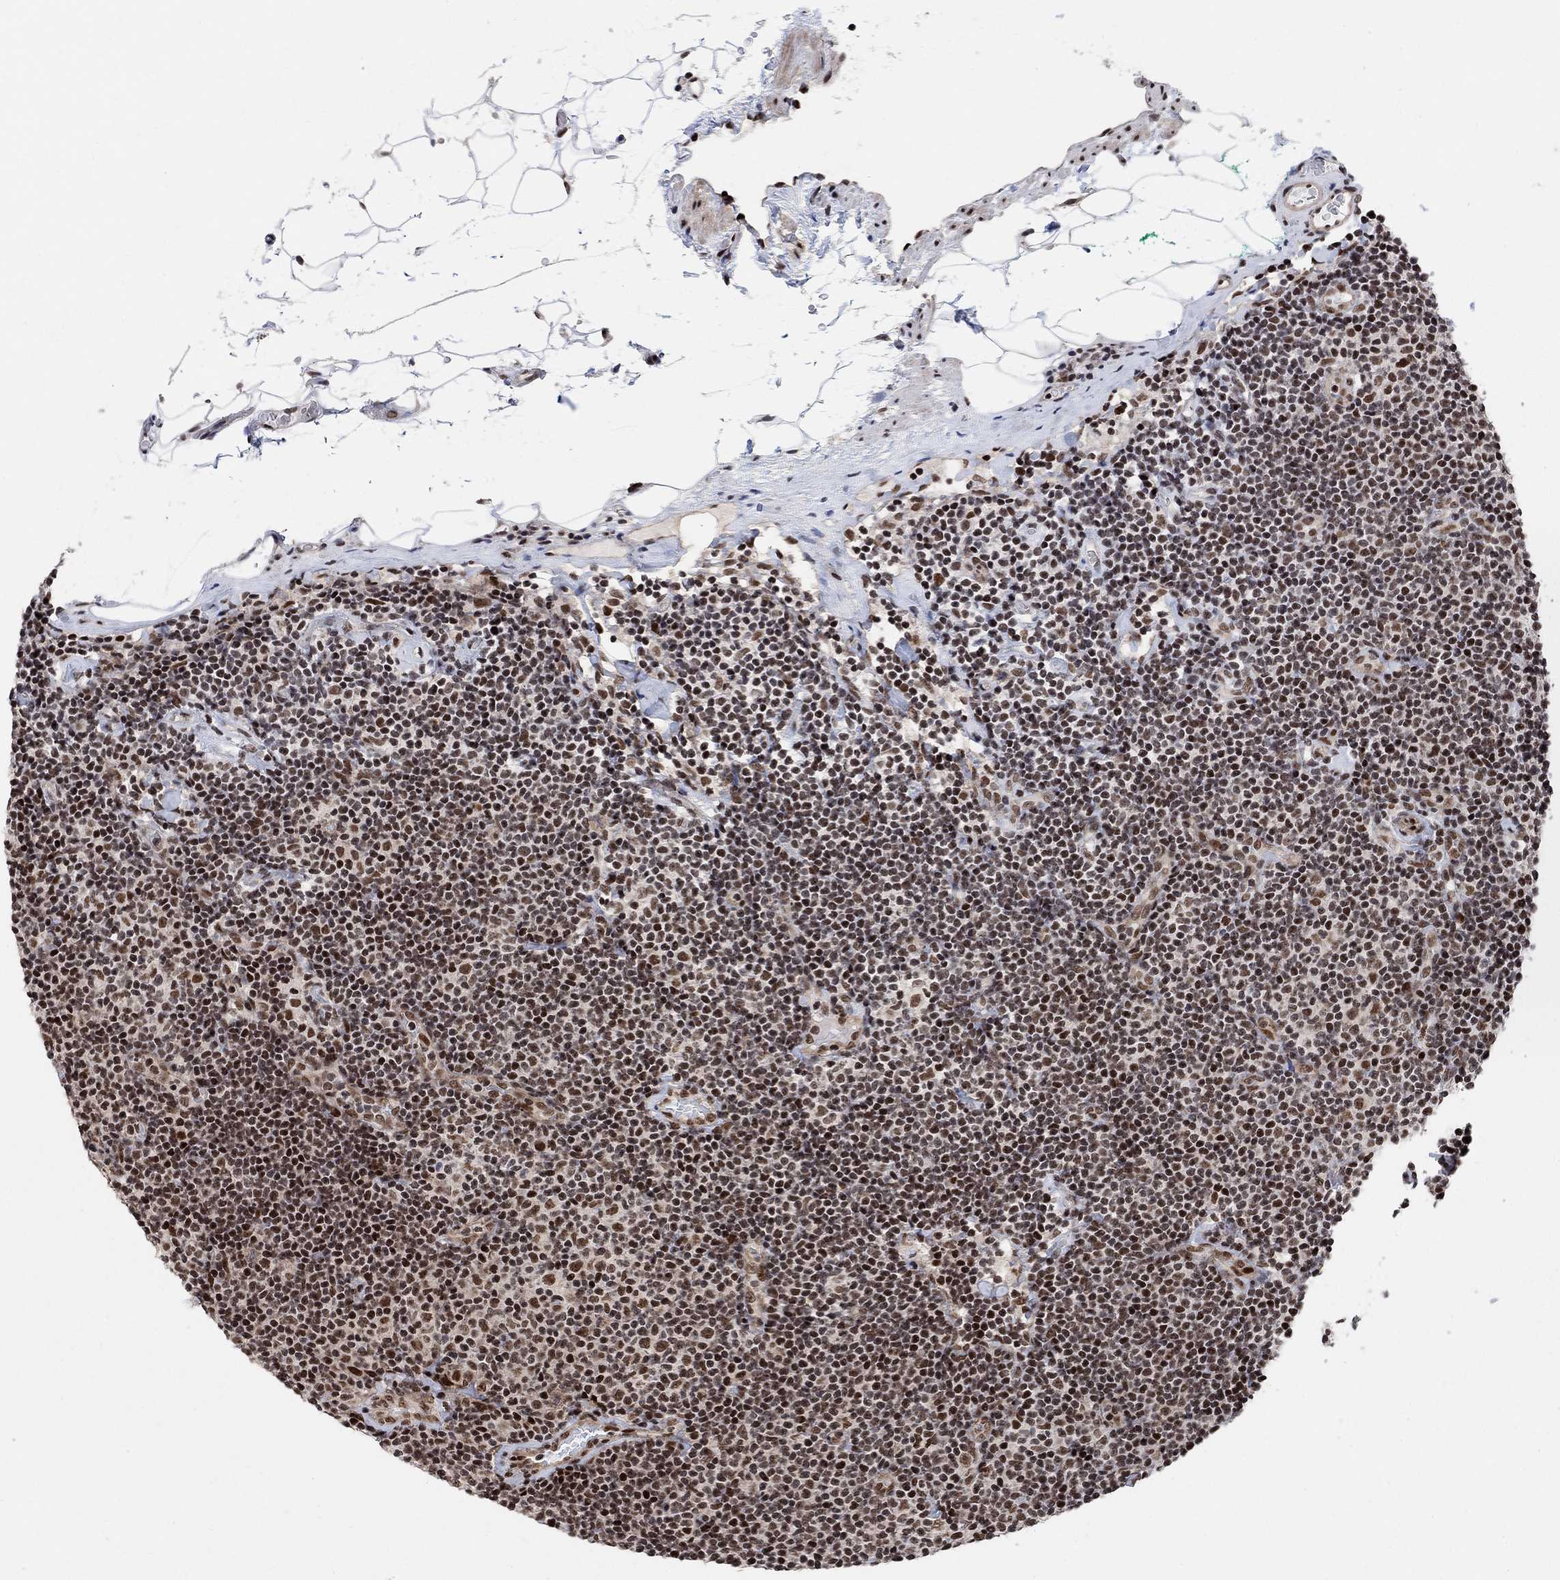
{"staining": {"intensity": "strong", "quantity": "25%-75%", "location": "nuclear"}, "tissue": "lymphoma", "cell_type": "Tumor cells", "image_type": "cancer", "snomed": [{"axis": "morphology", "description": "Malignant lymphoma, non-Hodgkin's type, Low grade"}, {"axis": "topography", "description": "Lymph node"}], "caption": "Malignant lymphoma, non-Hodgkin's type (low-grade) stained for a protein (brown) demonstrates strong nuclear positive expression in approximately 25%-75% of tumor cells.", "gene": "E4F1", "patient": {"sex": "male", "age": 81}}